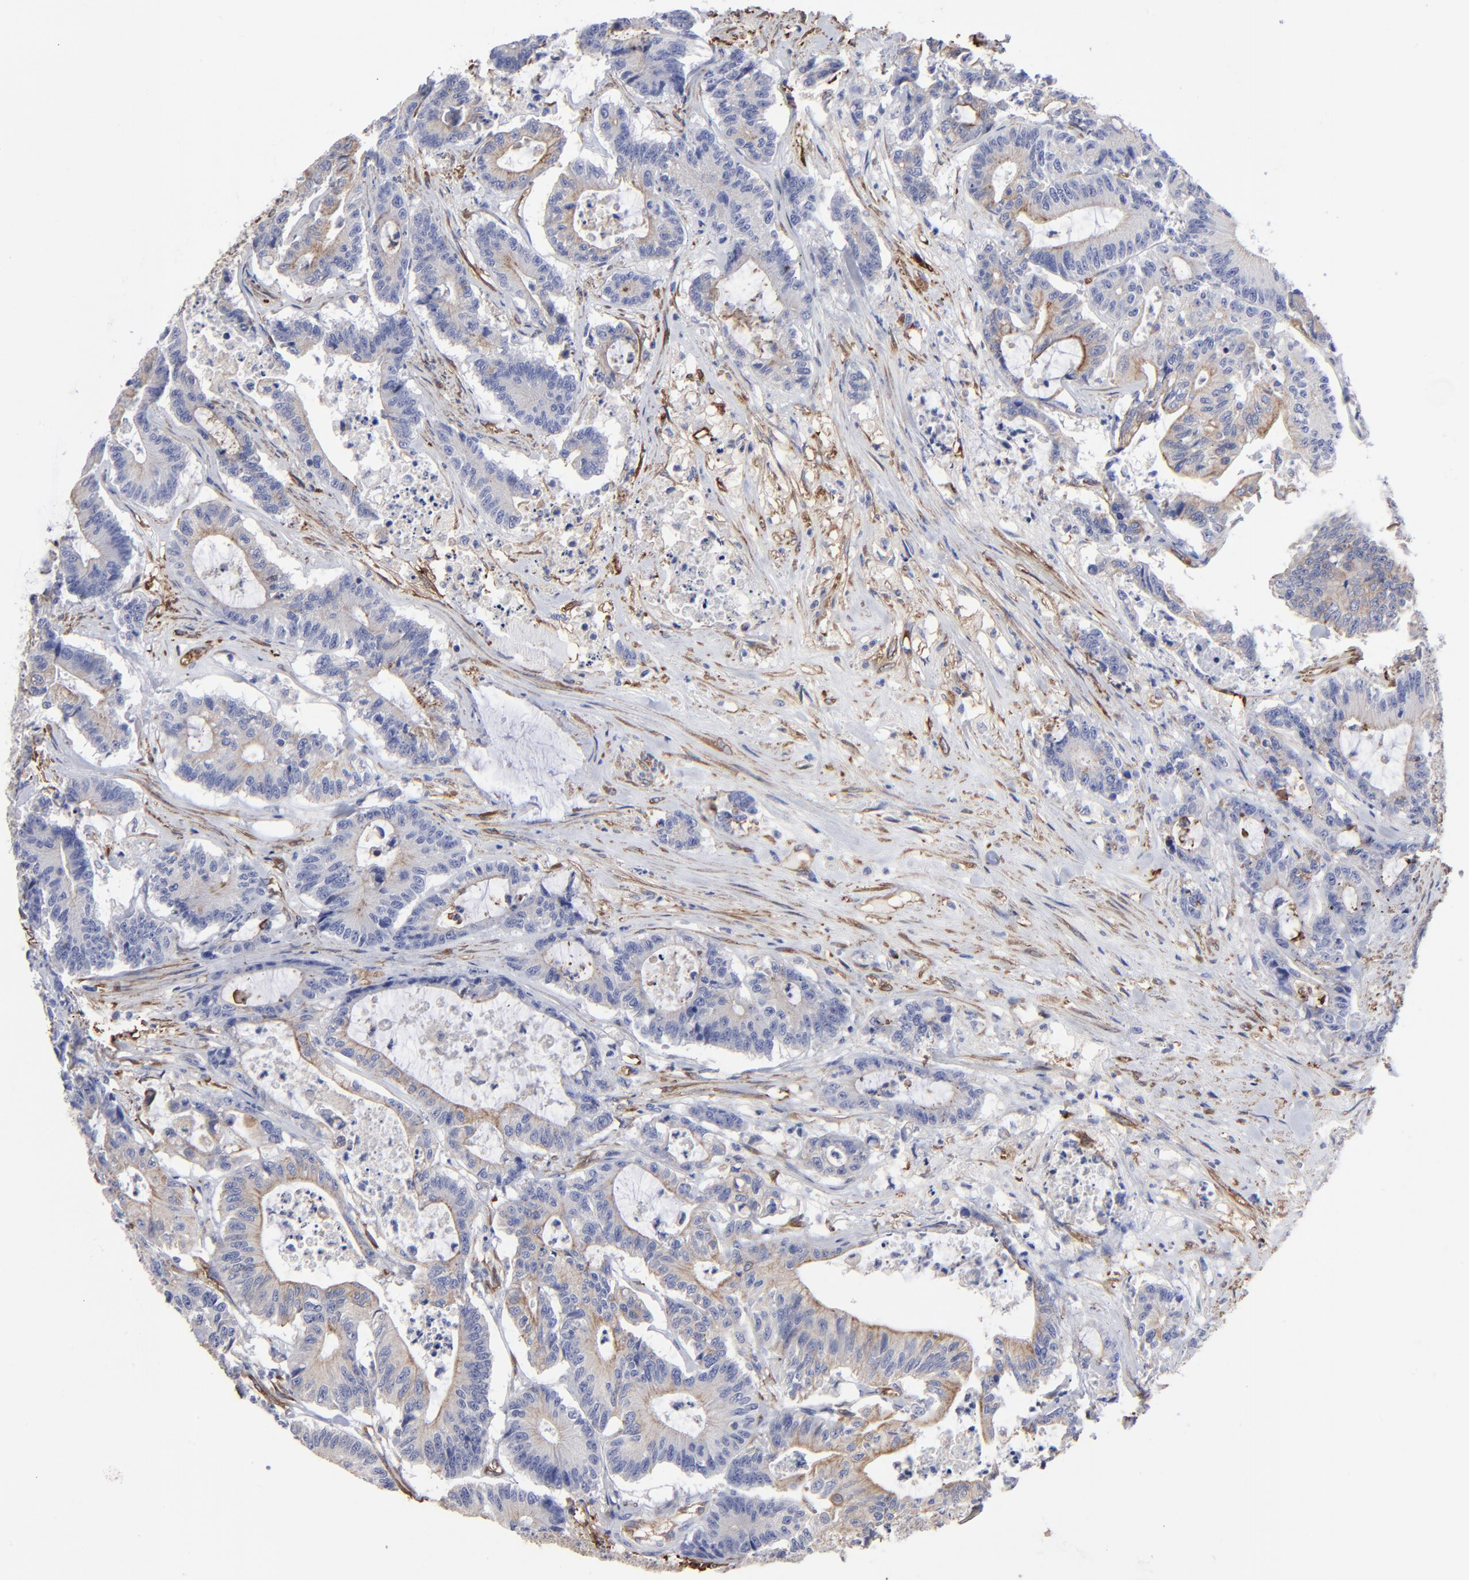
{"staining": {"intensity": "negative", "quantity": "none", "location": "none"}, "tissue": "colorectal cancer", "cell_type": "Tumor cells", "image_type": "cancer", "snomed": [{"axis": "morphology", "description": "Adenocarcinoma, NOS"}, {"axis": "topography", "description": "Colon"}], "caption": "The immunohistochemistry histopathology image has no significant expression in tumor cells of colorectal cancer tissue.", "gene": "CILP", "patient": {"sex": "female", "age": 84}}